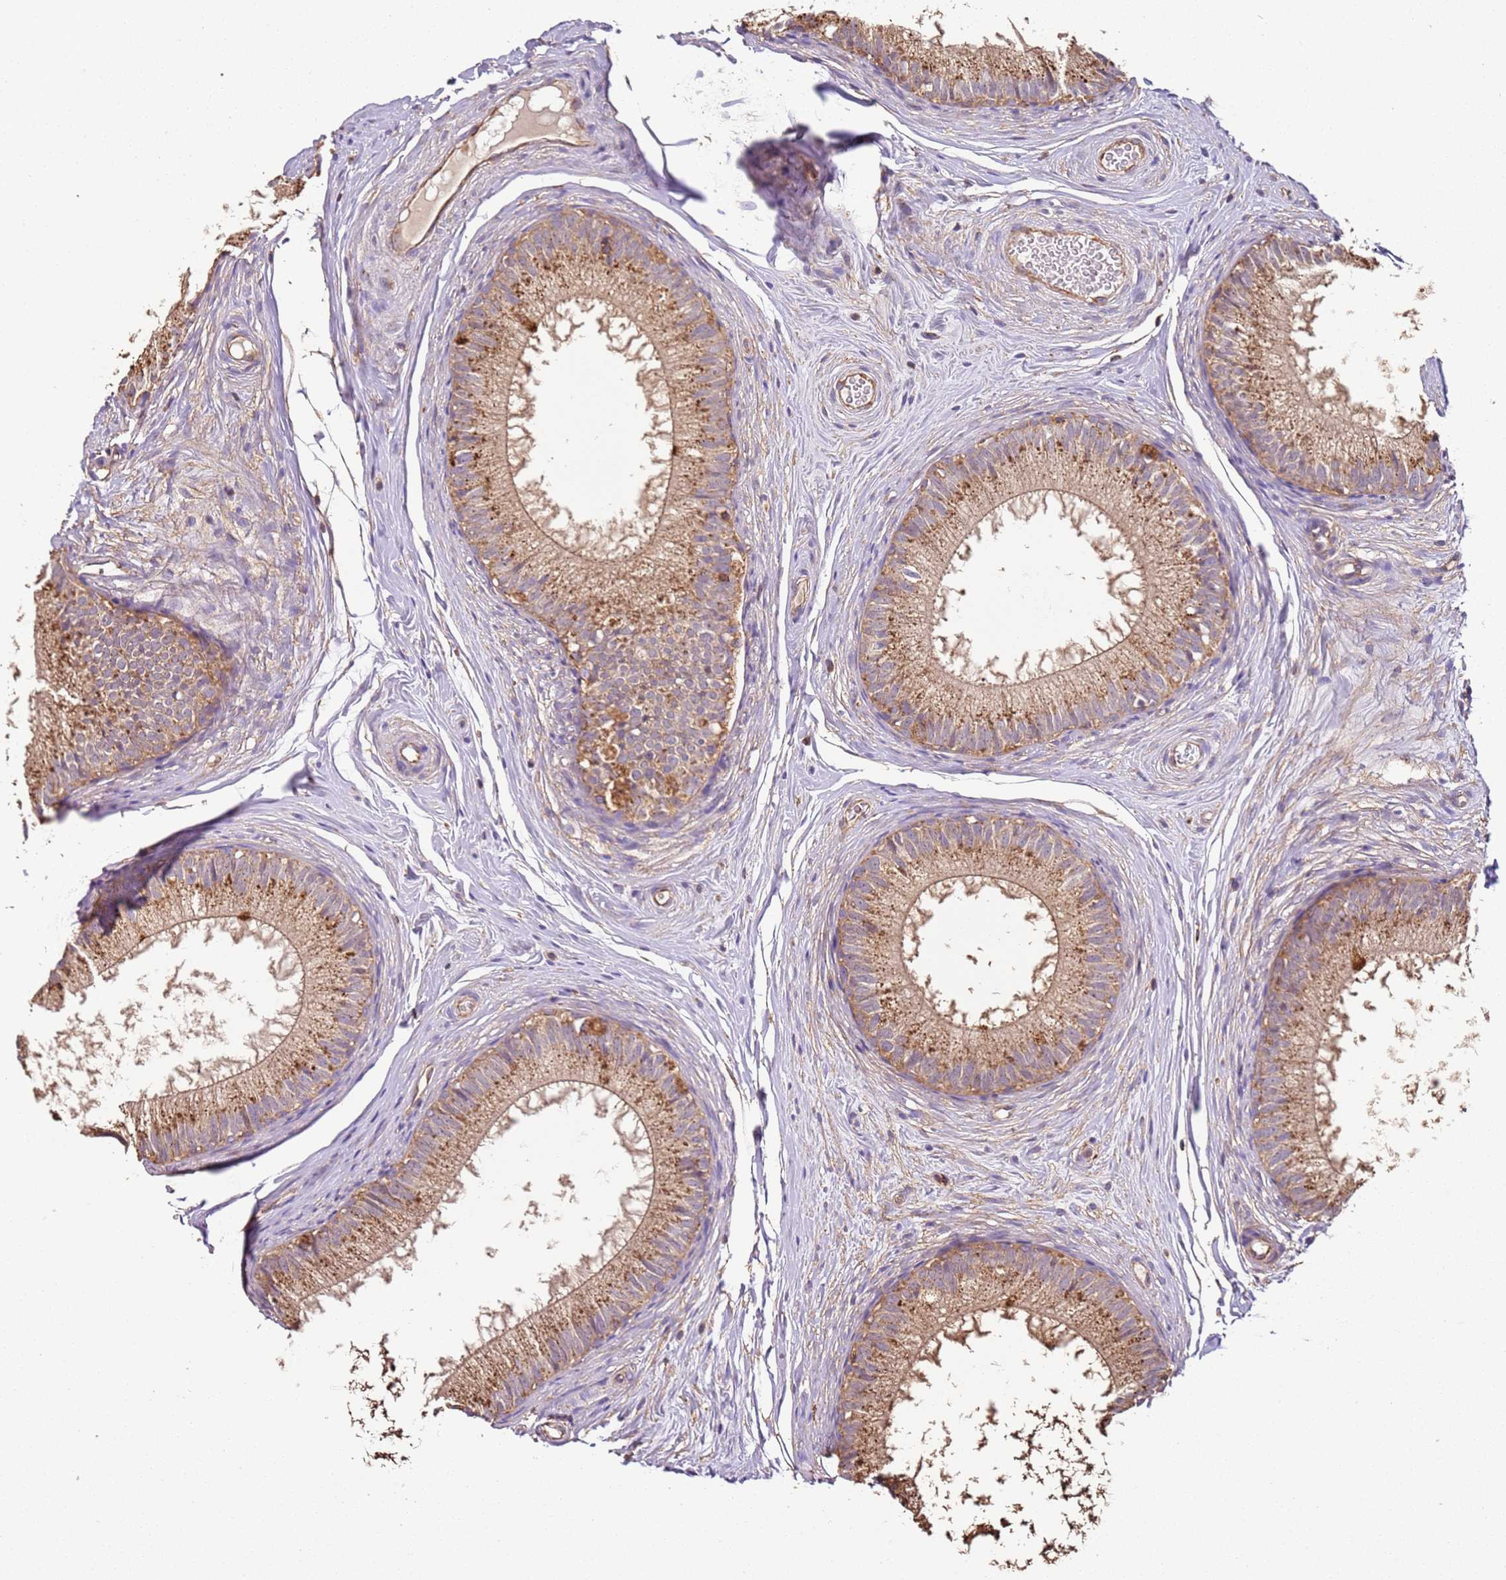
{"staining": {"intensity": "strong", "quantity": "25%-75%", "location": "cytoplasmic/membranous"}, "tissue": "epididymis", "cell_type": "Glandular cells", "image_type": "normal", "snomed": [{"axis": "morphology", "description": "Normal tissue, NOS"}, {"axis": "topography", "description": "Epididymis"}], "caption": "This micrograph exhibits unremarkable epididymis stained with immunohistochemistry (IHC) to label a protein in brown. The cytoplasmic/membranous of glandular cells show strong positivity for the protein. Nuclei are counter-stained blue.", "gene": "RMND5A", "patient": {"sex": "male", "age": 34}}